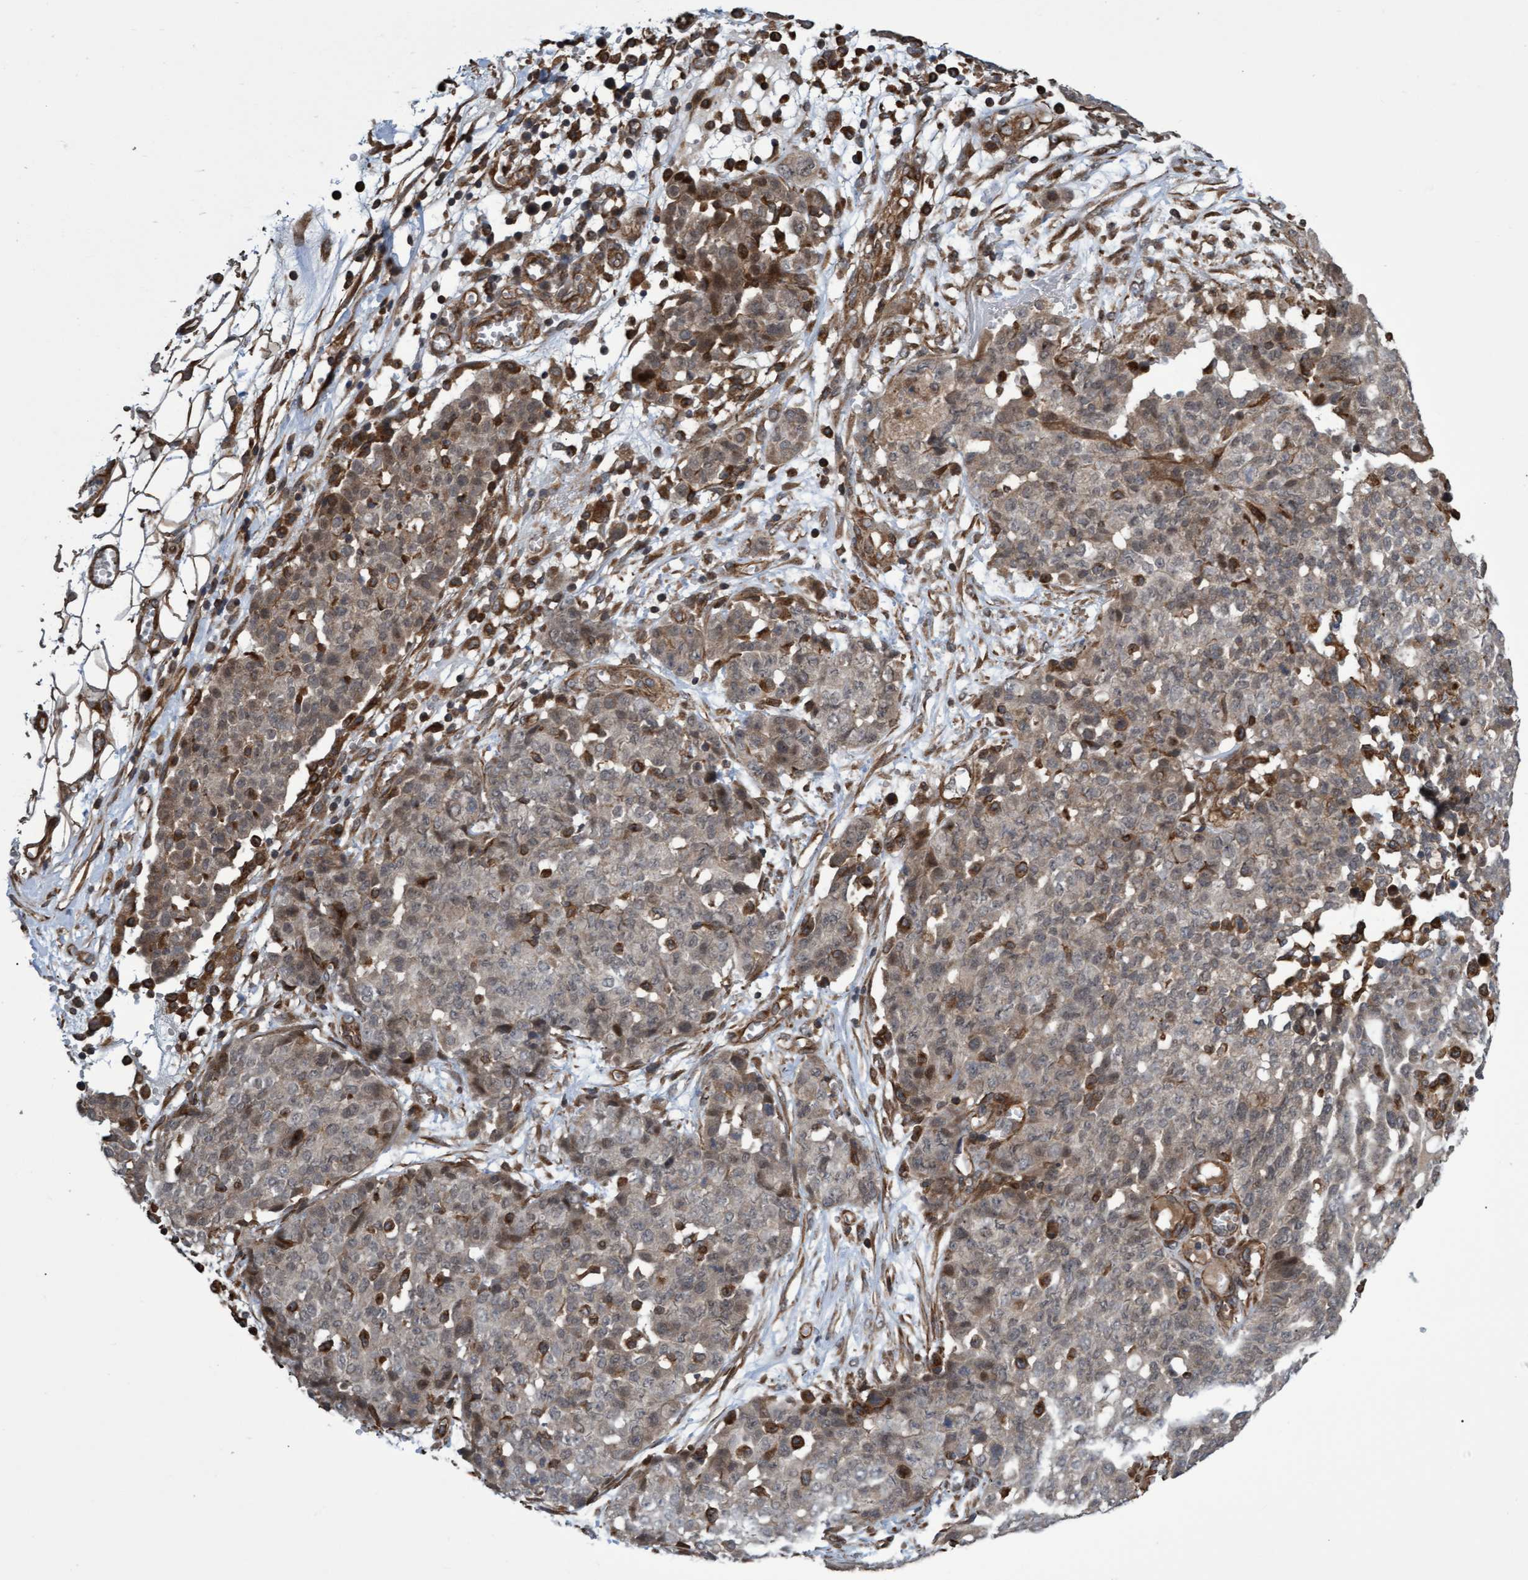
{"staining": {"intensity": "weak", "quantity": ">75%", "location": "cytoplasmic/membranous"}, "tissue": "ovarian cancer", "cell_type": "Tumor cells", "image_type": "cancer", "snomed": [{"axis": "morphology", "description": "Cystadenocarcinoma, serous, NOS"}, {"axis": "topography", "description": "Soft tissue"}, {"axis": "topography", "description": "Ovary"}], "caption": "Tumor cells display low levels of weak cytoplasmic/membranous positivity in approximately >75% of cells in human ovarian cancer.", "gene": "TNFRSF10B", "patient": {"sex": "female", "age": 57}}